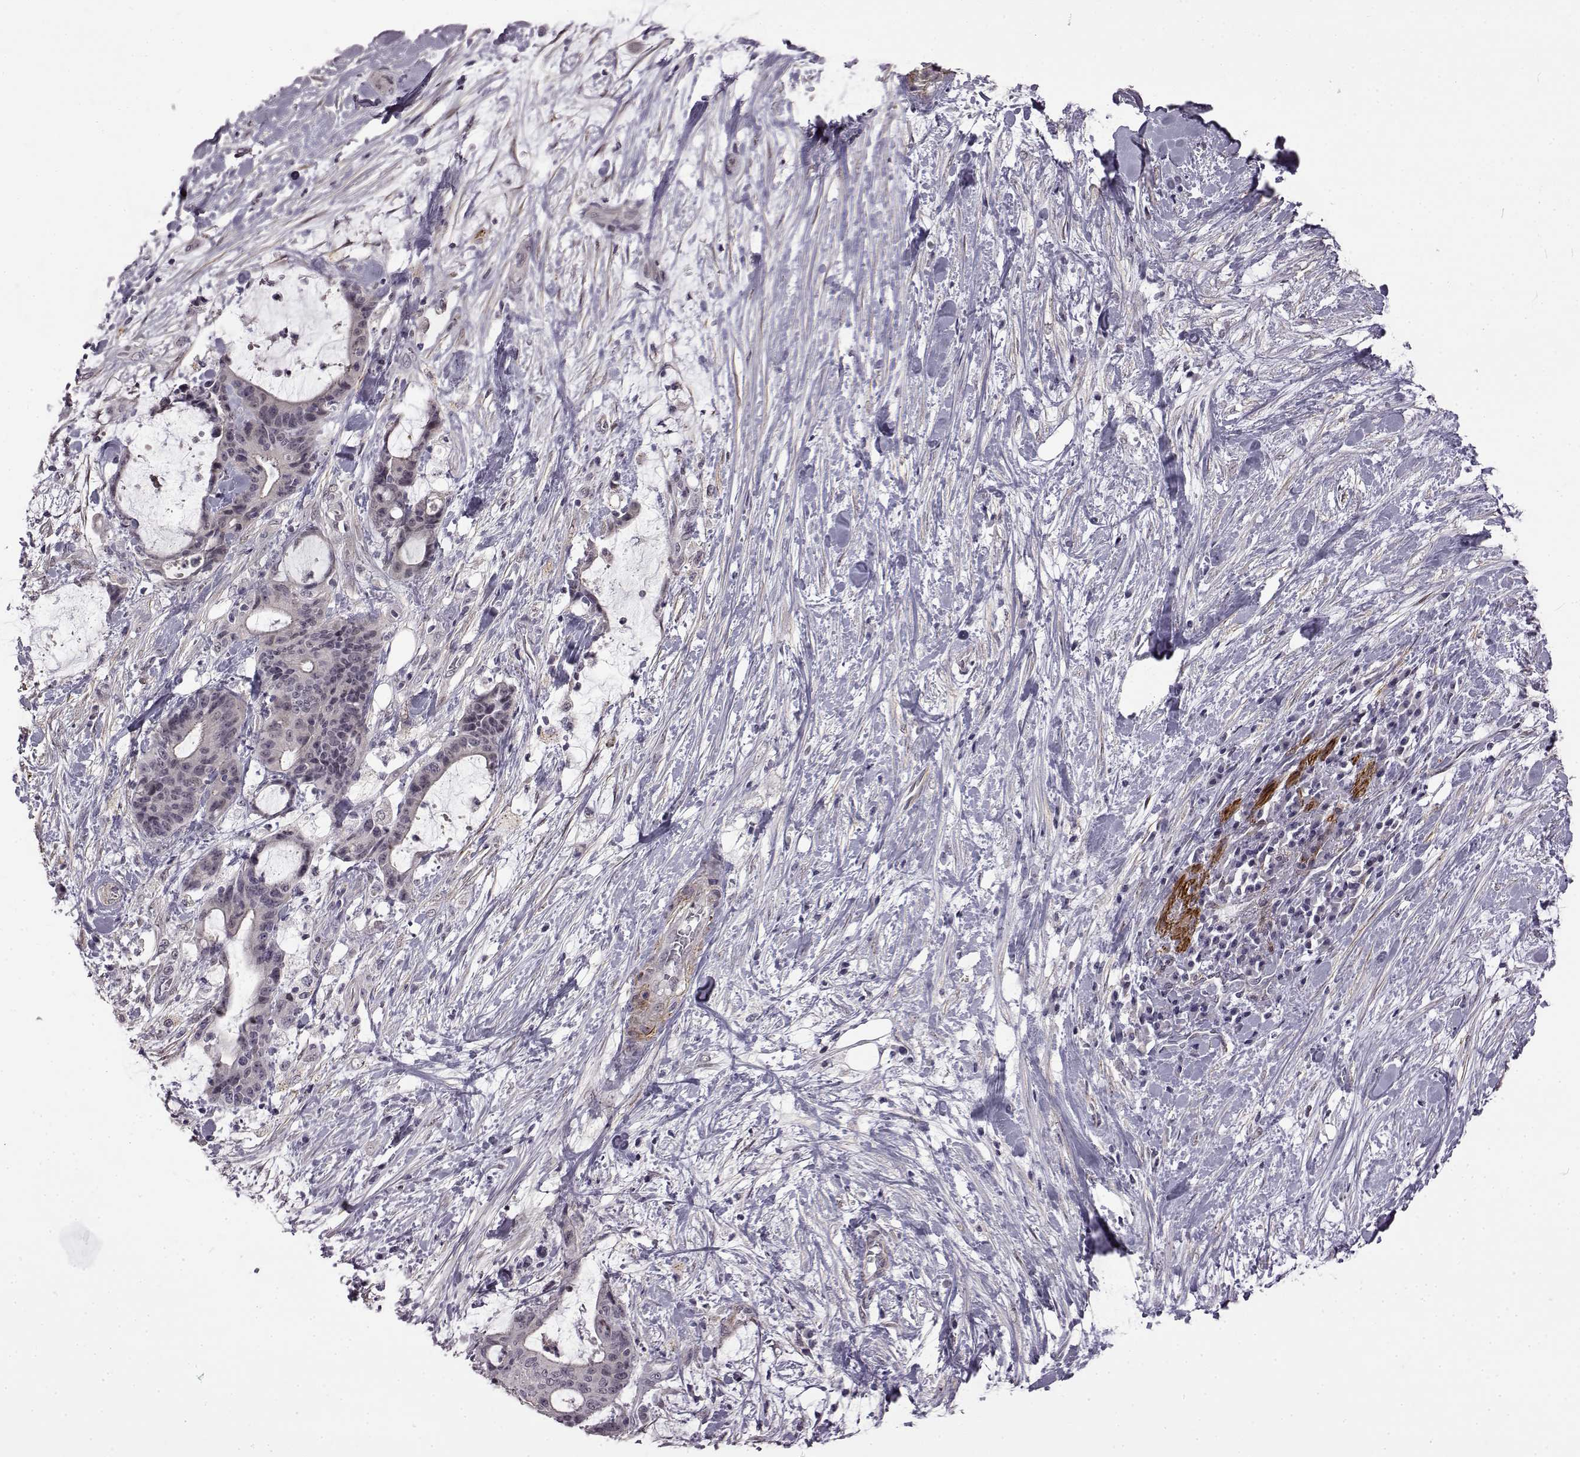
{"staining": {"intensity": "negative", "quantity": "none", "location": "none"}, "tissue": "liver cancer", "cell_type": "Tumor cells", "image_type": "cancer", "snomed": [{"axis": "morphology", "description": "Cholangiocarcinoma"}, {"axis": "topography", "description": "Liver"}], "caption": "This micrograph is of liver cancer stained with immunohistochemistry (IHC) to label a protein in brown with the nuclei are counter-stained blue. There is no expression in tumor cells.", "gene": "SYNPO2", "patient": {"sex": "female", "age": 73}}